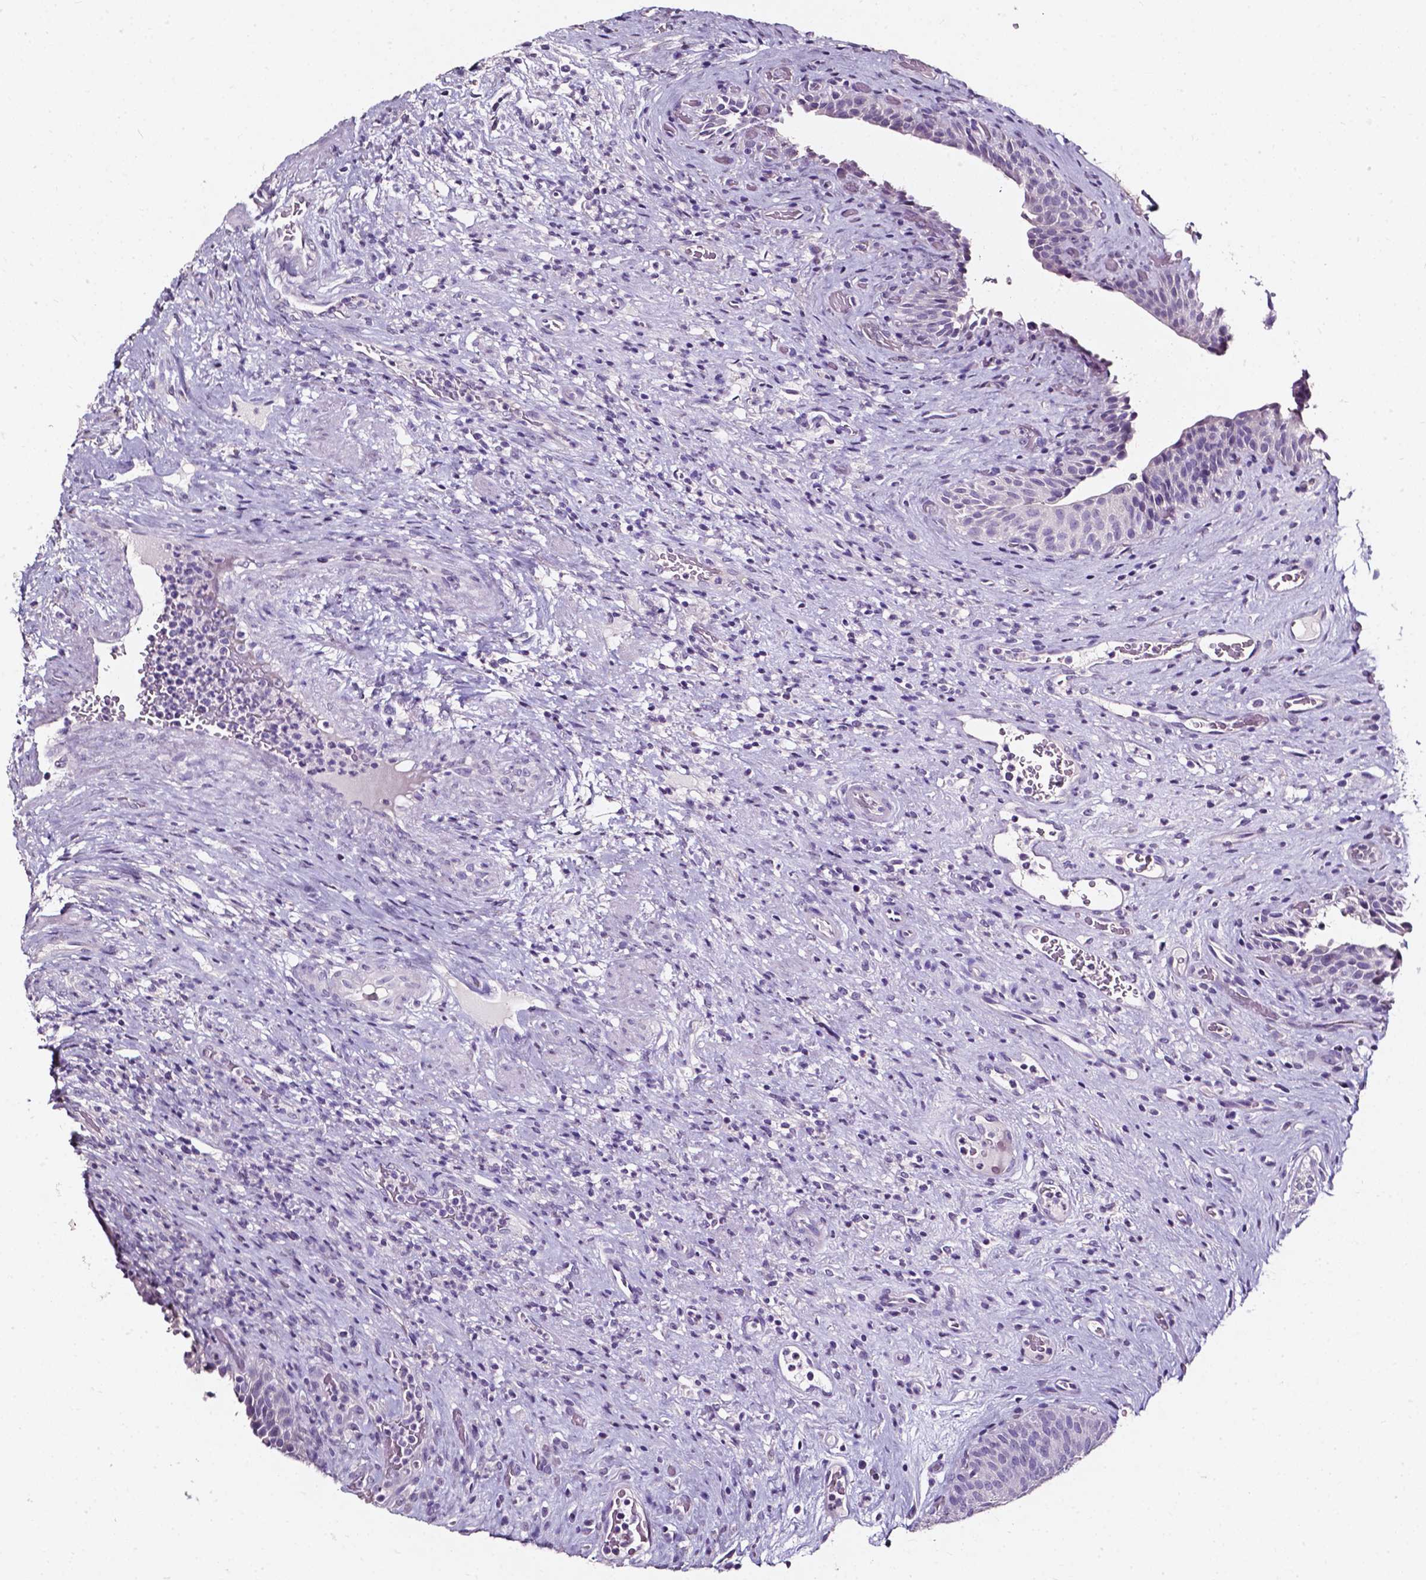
{"staining": {"intensity": "negative", "quantity": "none", "location": "none"}, "tissue": "urinary bladder", "cell_type": "Urothelial cells", "image_type": "normal", "snomed": [{"axis": "morphology", "description": "Normal tissue, NOS"}, {"axis": "topography", "description": "Urinary bladder"}, {"axis": "topography", "description": "Peripheral nerve tissue"}], "caption": "Urothelial cells are negative for protein expression in benign human urinary bladder. (DAB (3,3'-diaminobenzidine) IHC visualized using brightfield microscopy, high magnification).", "gene": "DEFA5", "patient": {"sex": "male", "age": 66}}